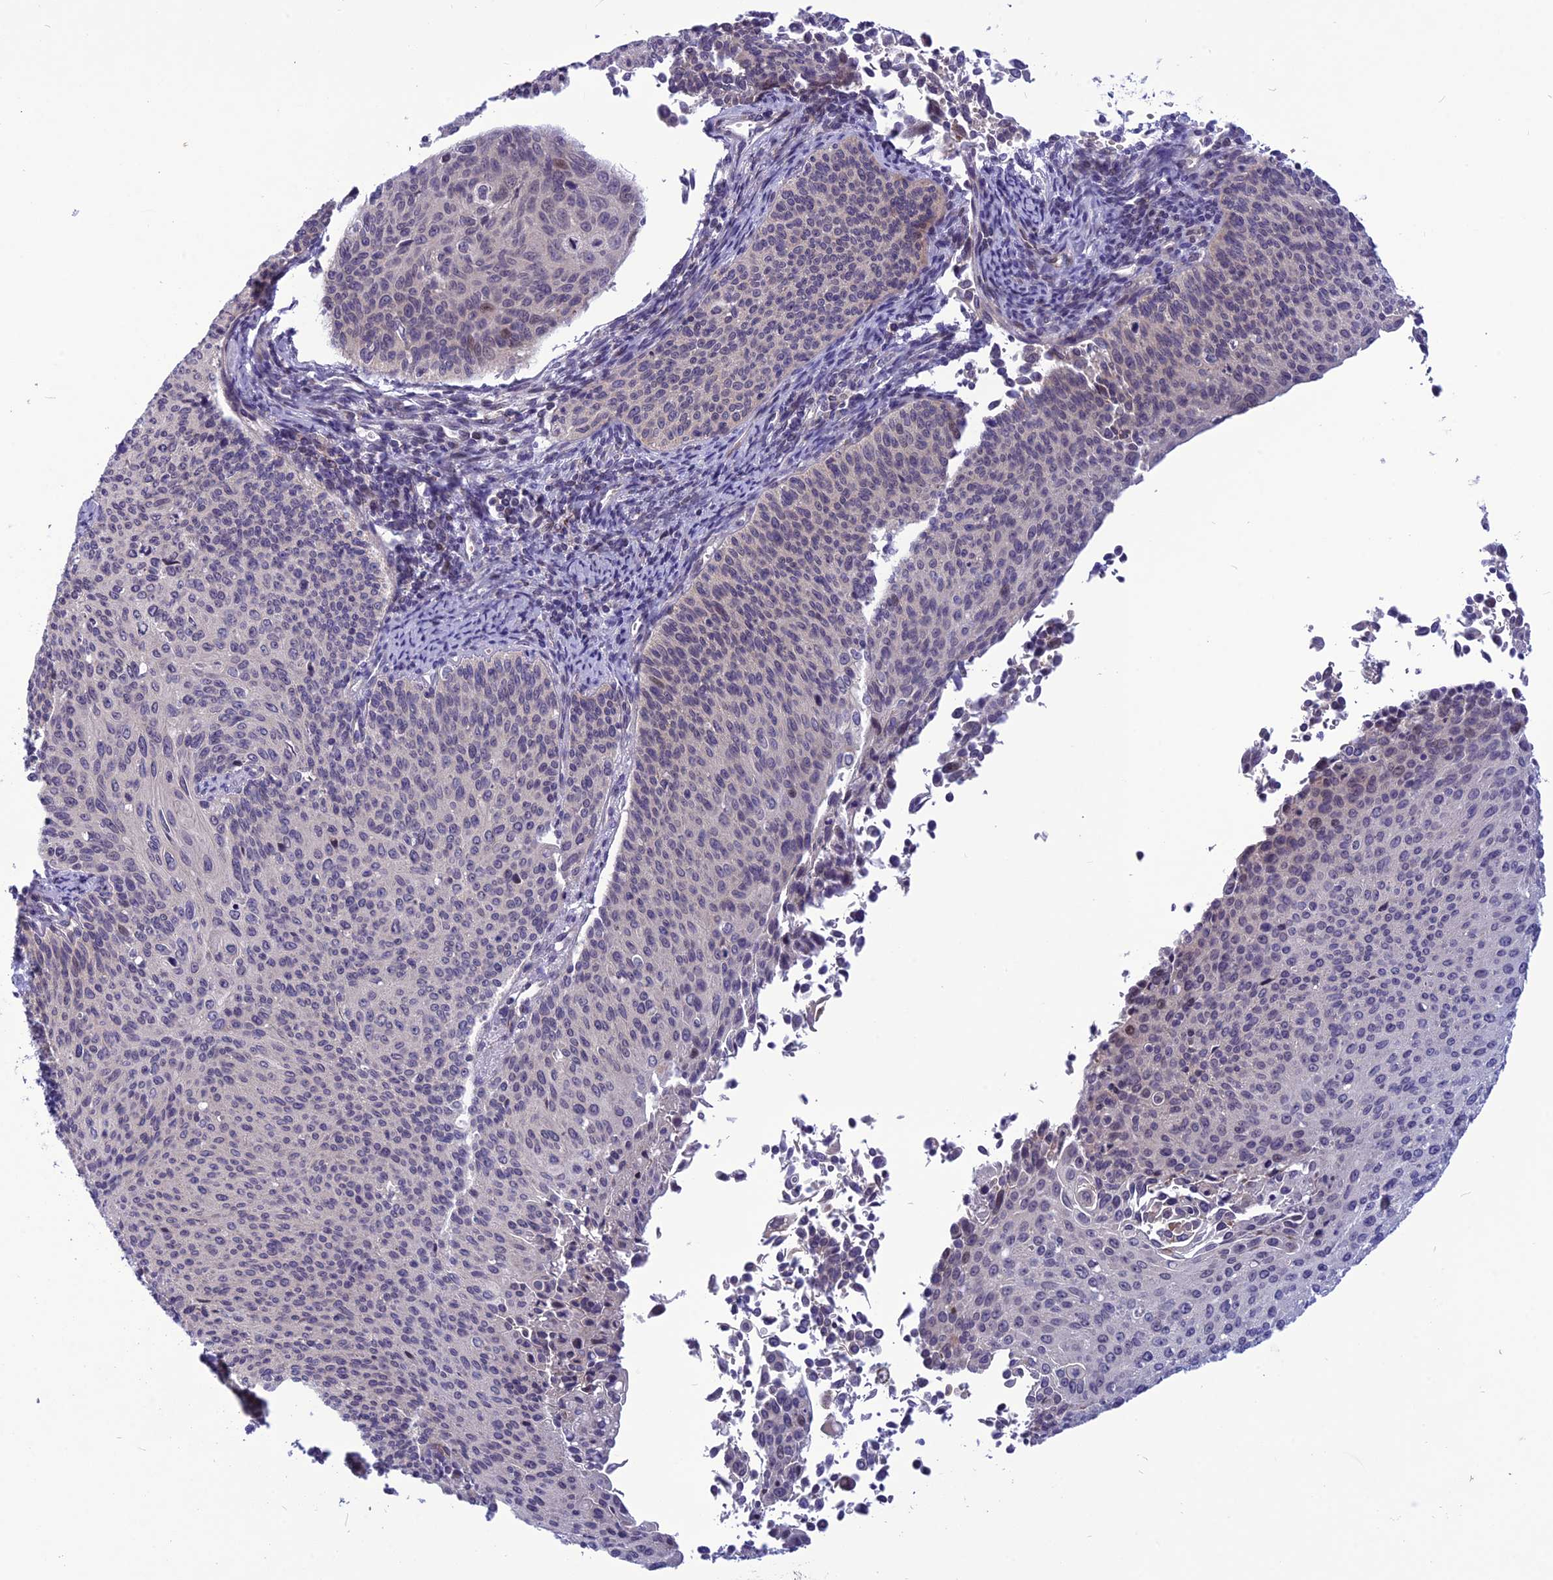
{"staining": {"intensity": "negative", "quantity": "none", "location": "none"}, "tissue": "cervical cancer", "cell_type": "Tumor cells", "image_type": "cancer", "snomed": [{"axis": "morphology", "description": "Squamous cell carcinoma, NOS"}, {"axis": "topography", "description": "Cervix"}], "caption": "The micrograph demonstrates no significant expression in tumor cells of cervical cancer (squamous cell carcinoma).", "gene": "PSMF1", "patient": {"sex": "female", "age": 55}}